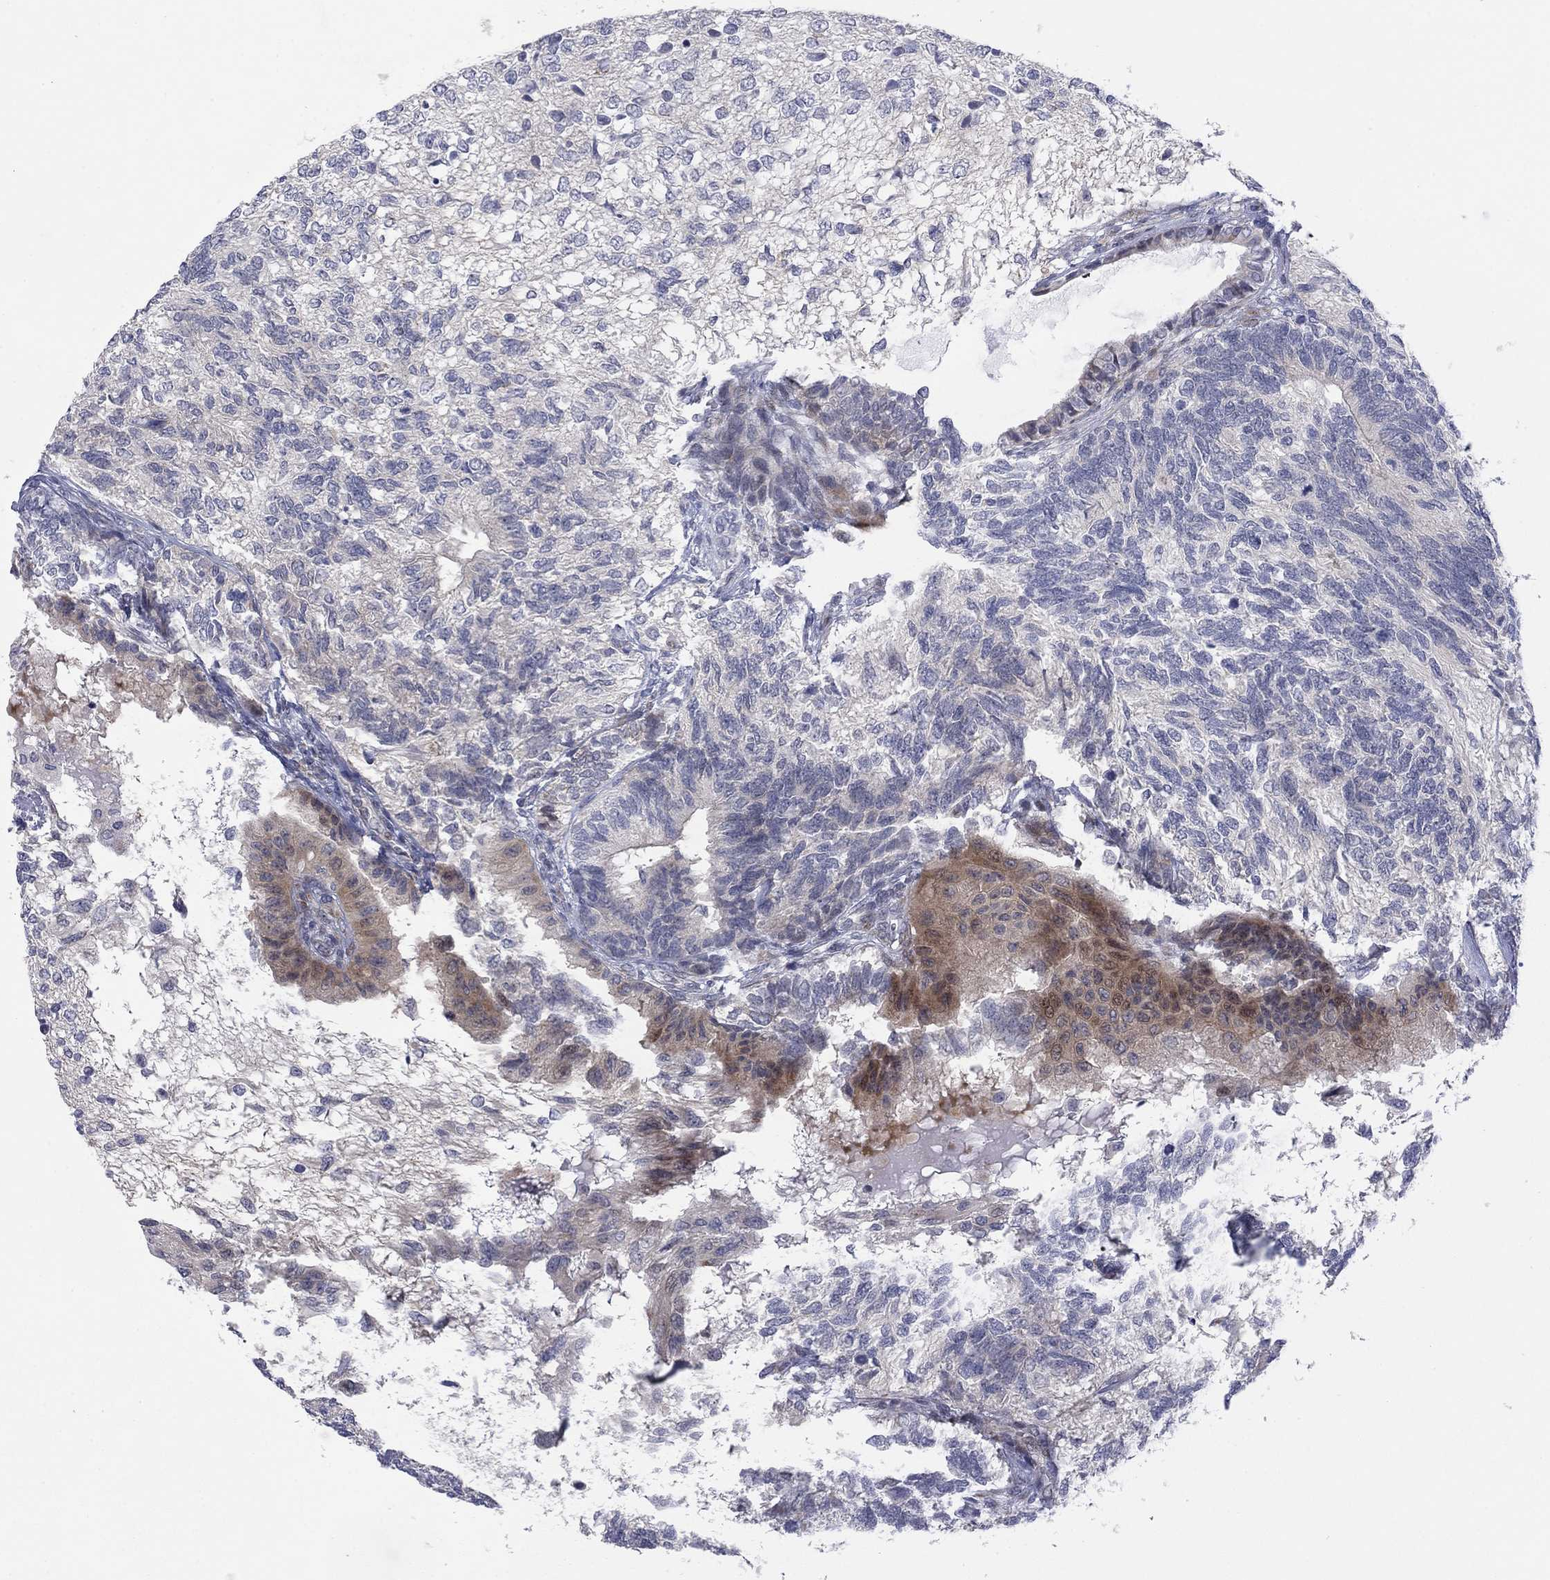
{"staining": {"intensity": "moderate", "quantity": "<25%", "location": "cytoplasmic/membranous"}, "tissue": "testis cancer", "cell_type": "Tumor cells", "image_type": "cancer", "snomed": [{"axis": "morphology", "description": "Seminoma, NOS"}, {"axis": "morphology", "description": "Carcinoma, Embryonal, NOS"}, {"axis": "topography", "description": "Testis"}], "caption": "Immunohistochemical staining of human testis cancer shows low levels of moderate cytoplasmic/membranous protein staining in approximately <25% of tumor cells. (DAB (3,3'-diaminobenzidine) = brown stain, brightfield microscopy at high magnification).", "gene": "TTC21B", "patient": {"sex": "male", "age": 41}}